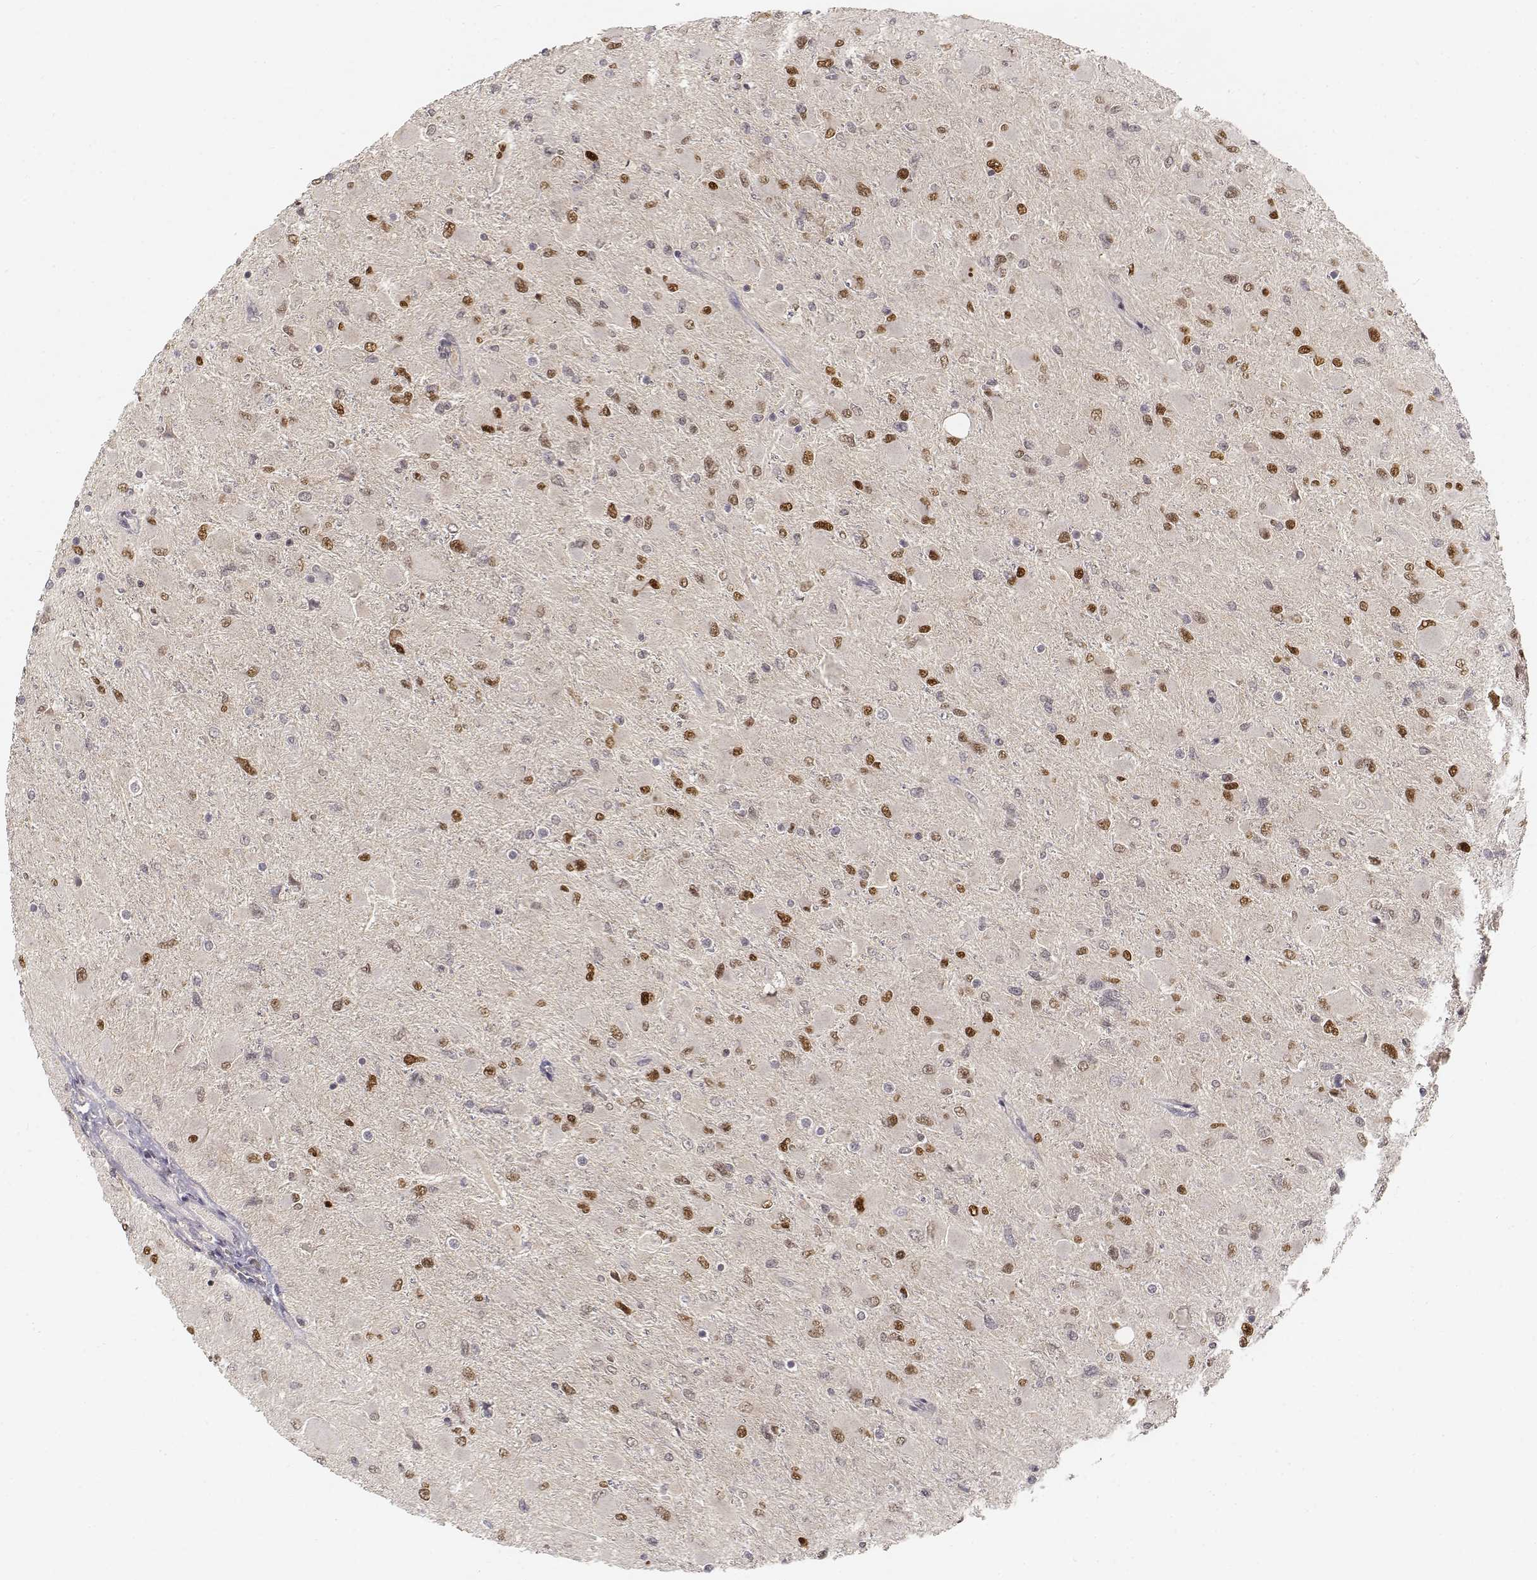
{"staining": {"intensity": "strong", "quantity": "25%-75%", "location": "nuclear"}, "tissue": "glioma", "cell_type": "Tumor cells", "image_type": "cancer", "snomed": [{"axis": "morphology", "description": "Glioma, malignant, High grade"}, {"axis": "topography", "description": "Cerebral cortex"}], "caption": "A high-resolution photomicrograph shows IHC staining of high-grade glioma (malignant), which shows strong nuclear positivity in approximately 25%-75% of tumor cells.", "gene": "FANCD2", "patient": {"sex": "female", "age": 36}}